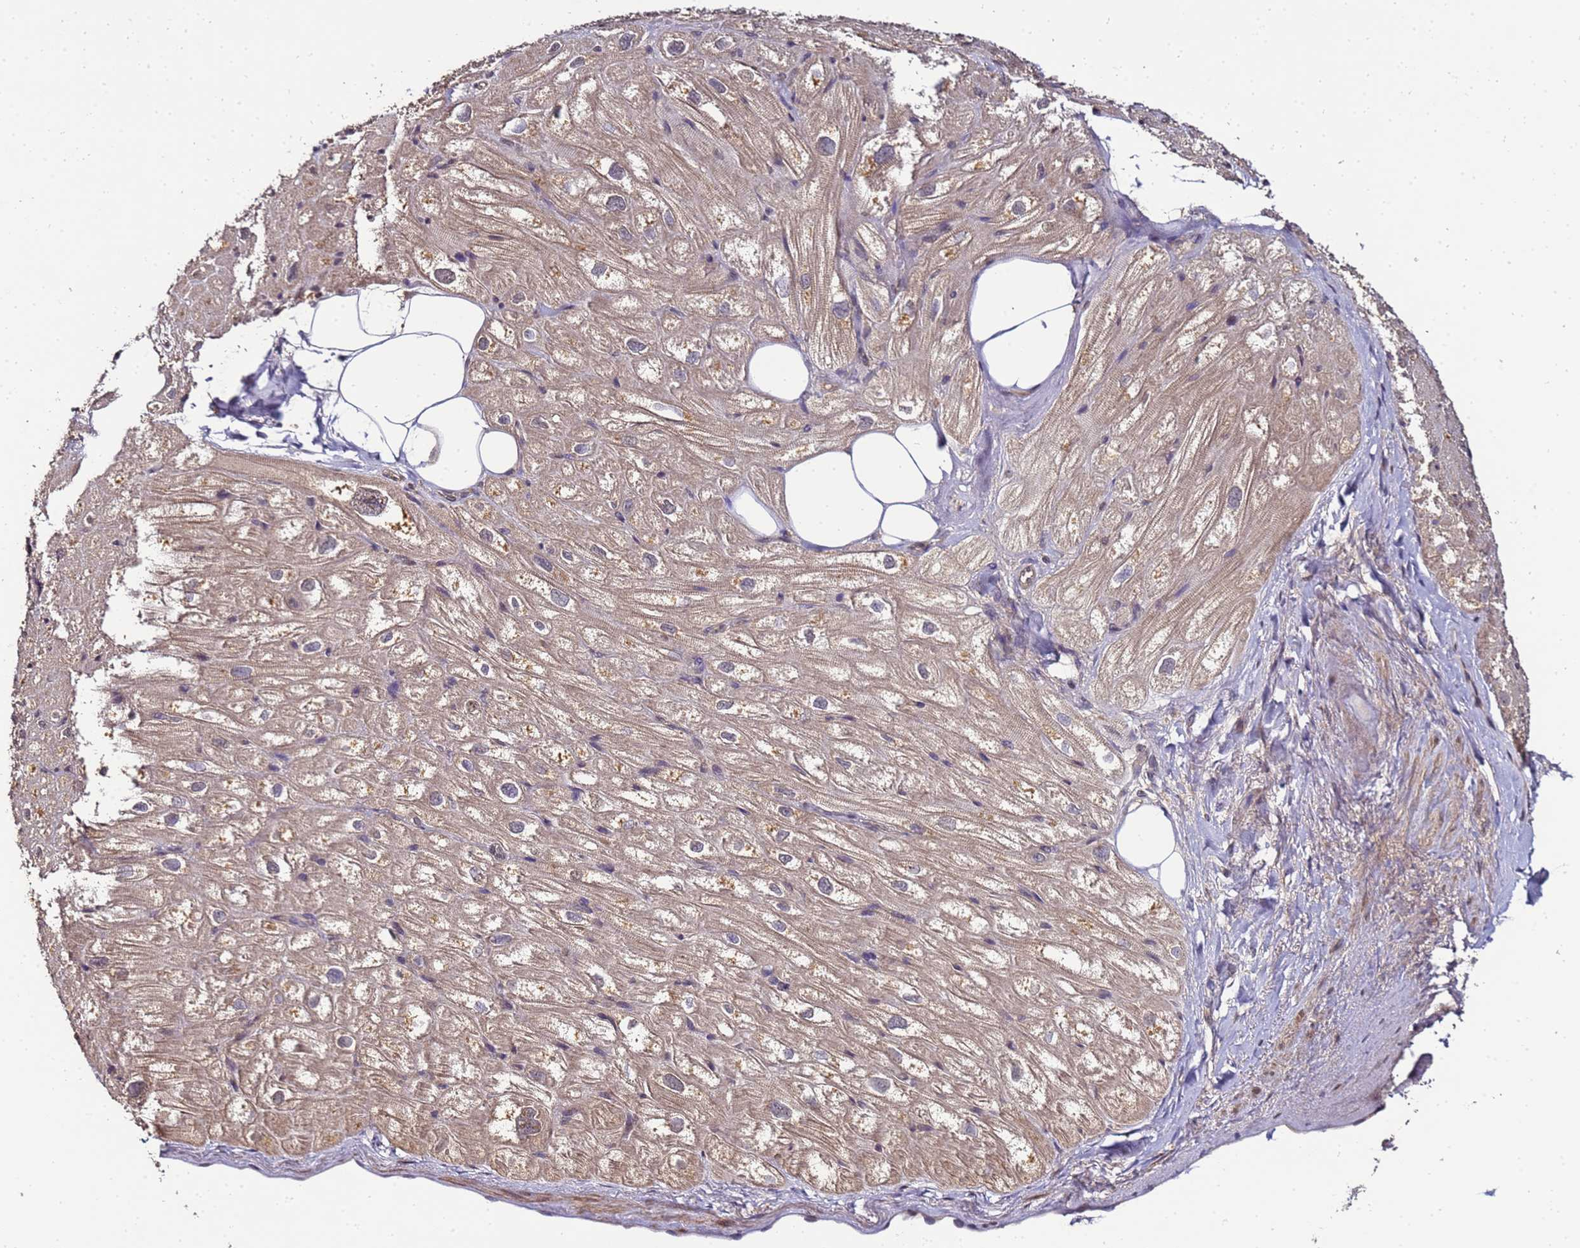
{"staining": {"intensity": "moderate", "quantity": ">75%", "location": "cytoplasmic/membranous"}, "tissue": "heart muscle", "cell_type": "Cardiomyocytes", "image_type": "normal", "snomed": [{"axis": "morphology", "description": "Normal tissue, NOS"}, {"axis": "topography", "description": "Heart"}], "caption": "Protein analysis of normal heart muscle shows moderate cytoplasmic/membranous expression in about >75% of cardiomyocytes.", "gene": "ANKRD17", "patient": {"sex": "male", "age": 50}}